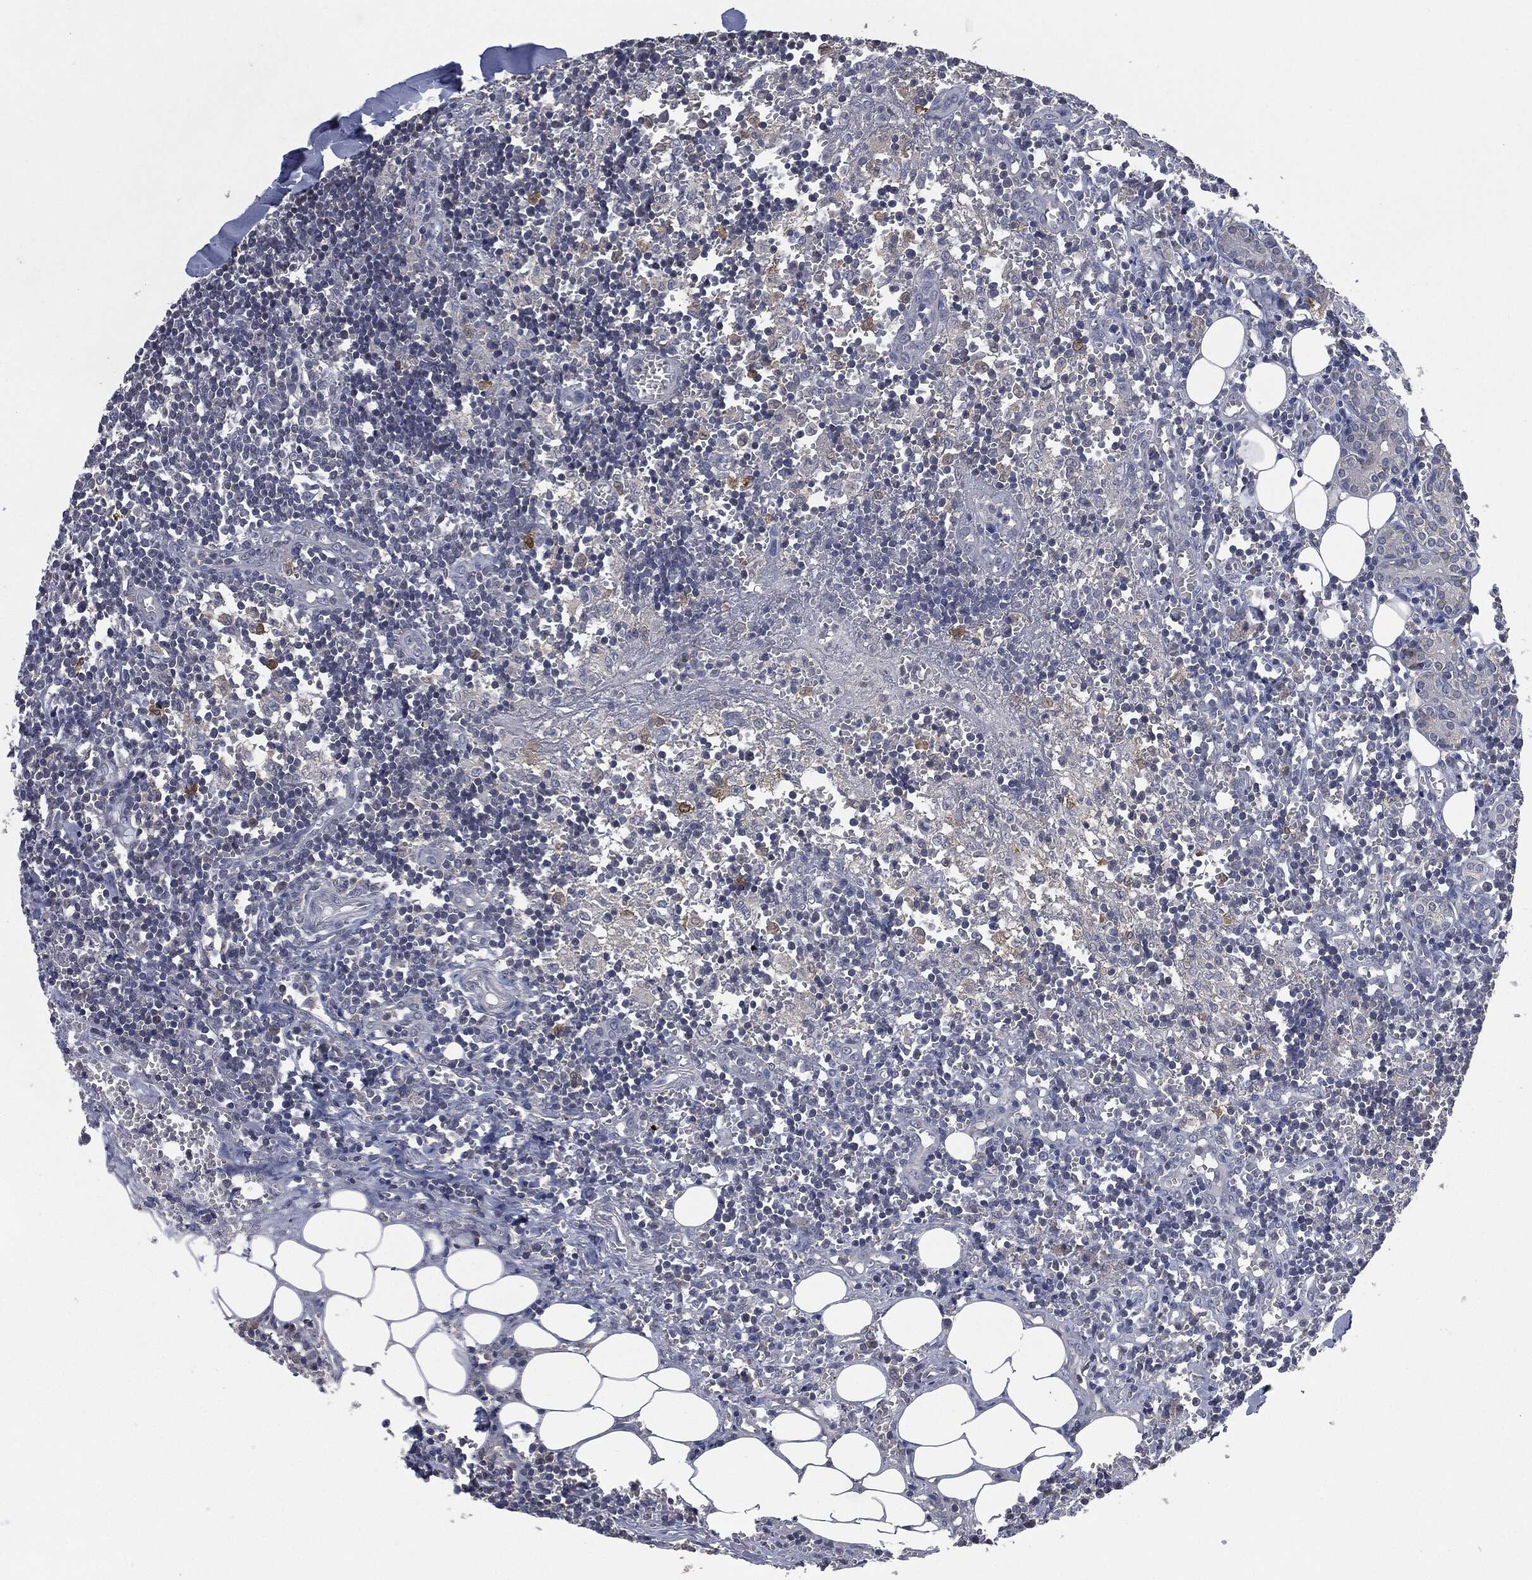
{"staining": {"intensity": "negative", "quantity": "none", "location": "none"}, "tissue": "lymph node", "cell_type": "Non-germinal center cells", "image_type": "normal", "snomed": [{"axis": "morphology", "description": "Normal tissue, NOS"}, {"axis": "topography", "description": "Lymph node"}, {"axis": "topography", "description": "Salivary gland"}], "caption": "An IHC micrograph of unremarkable lymph node is shown. There is no staining in non-germinal center cells of lymph node. (DAB (3,3'-diaminobenzidine) immunohistochemistry visualized using brightfield microscopy, high magnification).", "gene": "IL1RN", "patient": {"sex": "male", "age": 78}}